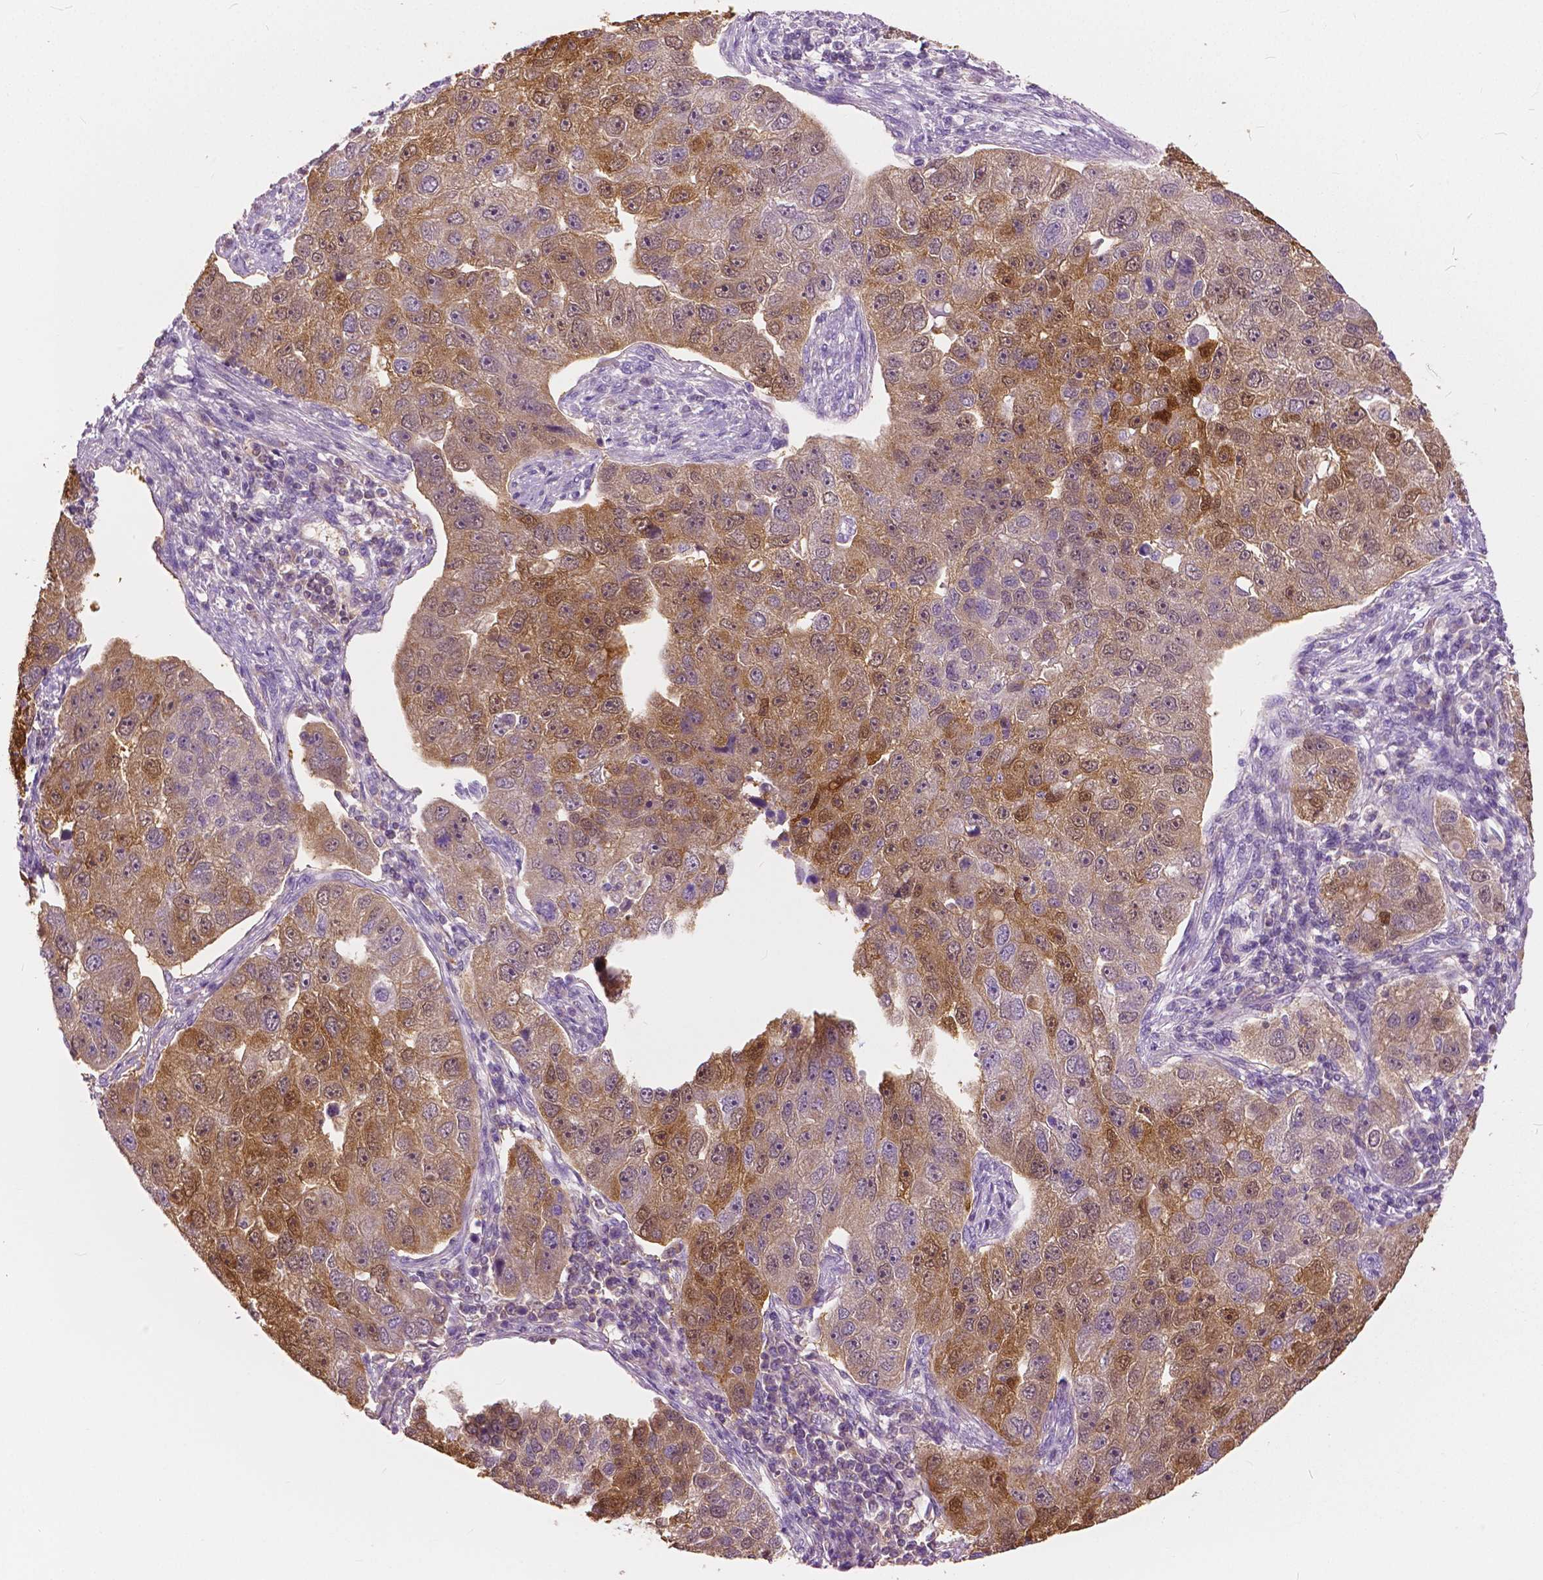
{"staining": {"intensity": "moderate", "quantity": "25%-75%", "location": "cytoplasmic/membranous,nuclear"}, "tissue": "pancreatic cancer", "cell_type": "Tumor cells", "image_type": "cancer", "snomed": [{"axis": "morphology", "description": "Adenocarcinoma, NOS"}, {"axis": "topography", "description": "Pancreas"}], "caption": "Brown immunohistochemical staining in human adenocarcinoma (pancreatic) demonstrates moderate cytoplasmic/membranous and nuclear staining in approximately 25%-75% of tumor cells.", "gene": "TKFC", "patient": {"sex": "female", "age": 61}}